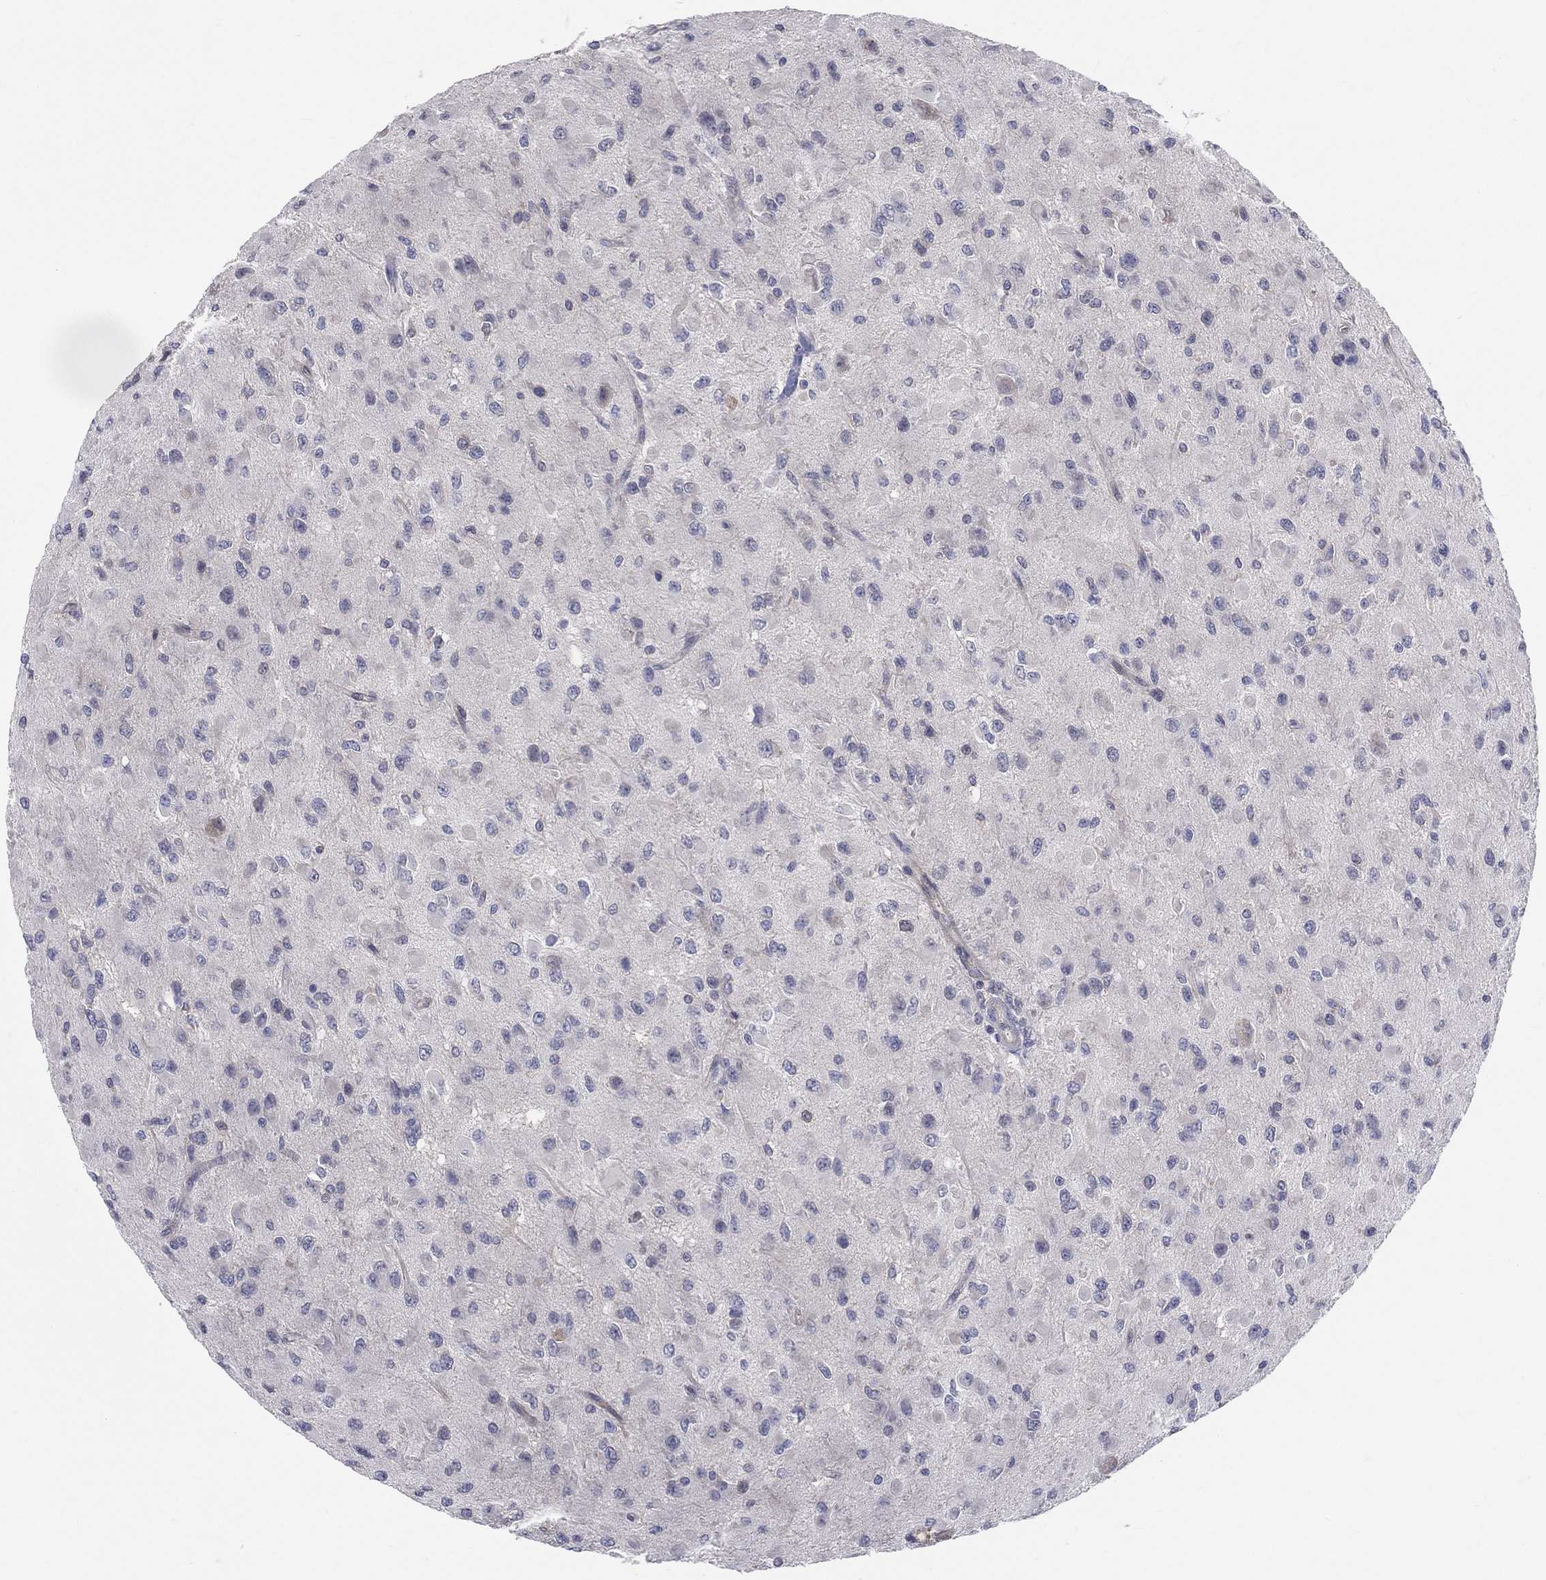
{"staining": {"intensity": "negative", "quantity": "none", "location": "none"}, "tissue": "glioma", "cell_type": "Tumor cells", "image_type": "cancer", "snomed": [{"axis": "morphology", "description": "Glioma, malignant, High grade"}, {"axis": "topography", "description": "Cerebral cortex"}], "caption": "Tumor cells are negative for brown protein staining in glioma. Brightfield microscopy of IHC stained with DAB (3,3'-diaminobenzidine) (brown) and hematoxylin (blue), captured at high magnification.", "gene": "POMZP3", "patient": {"sex": "male", "age": 35}}